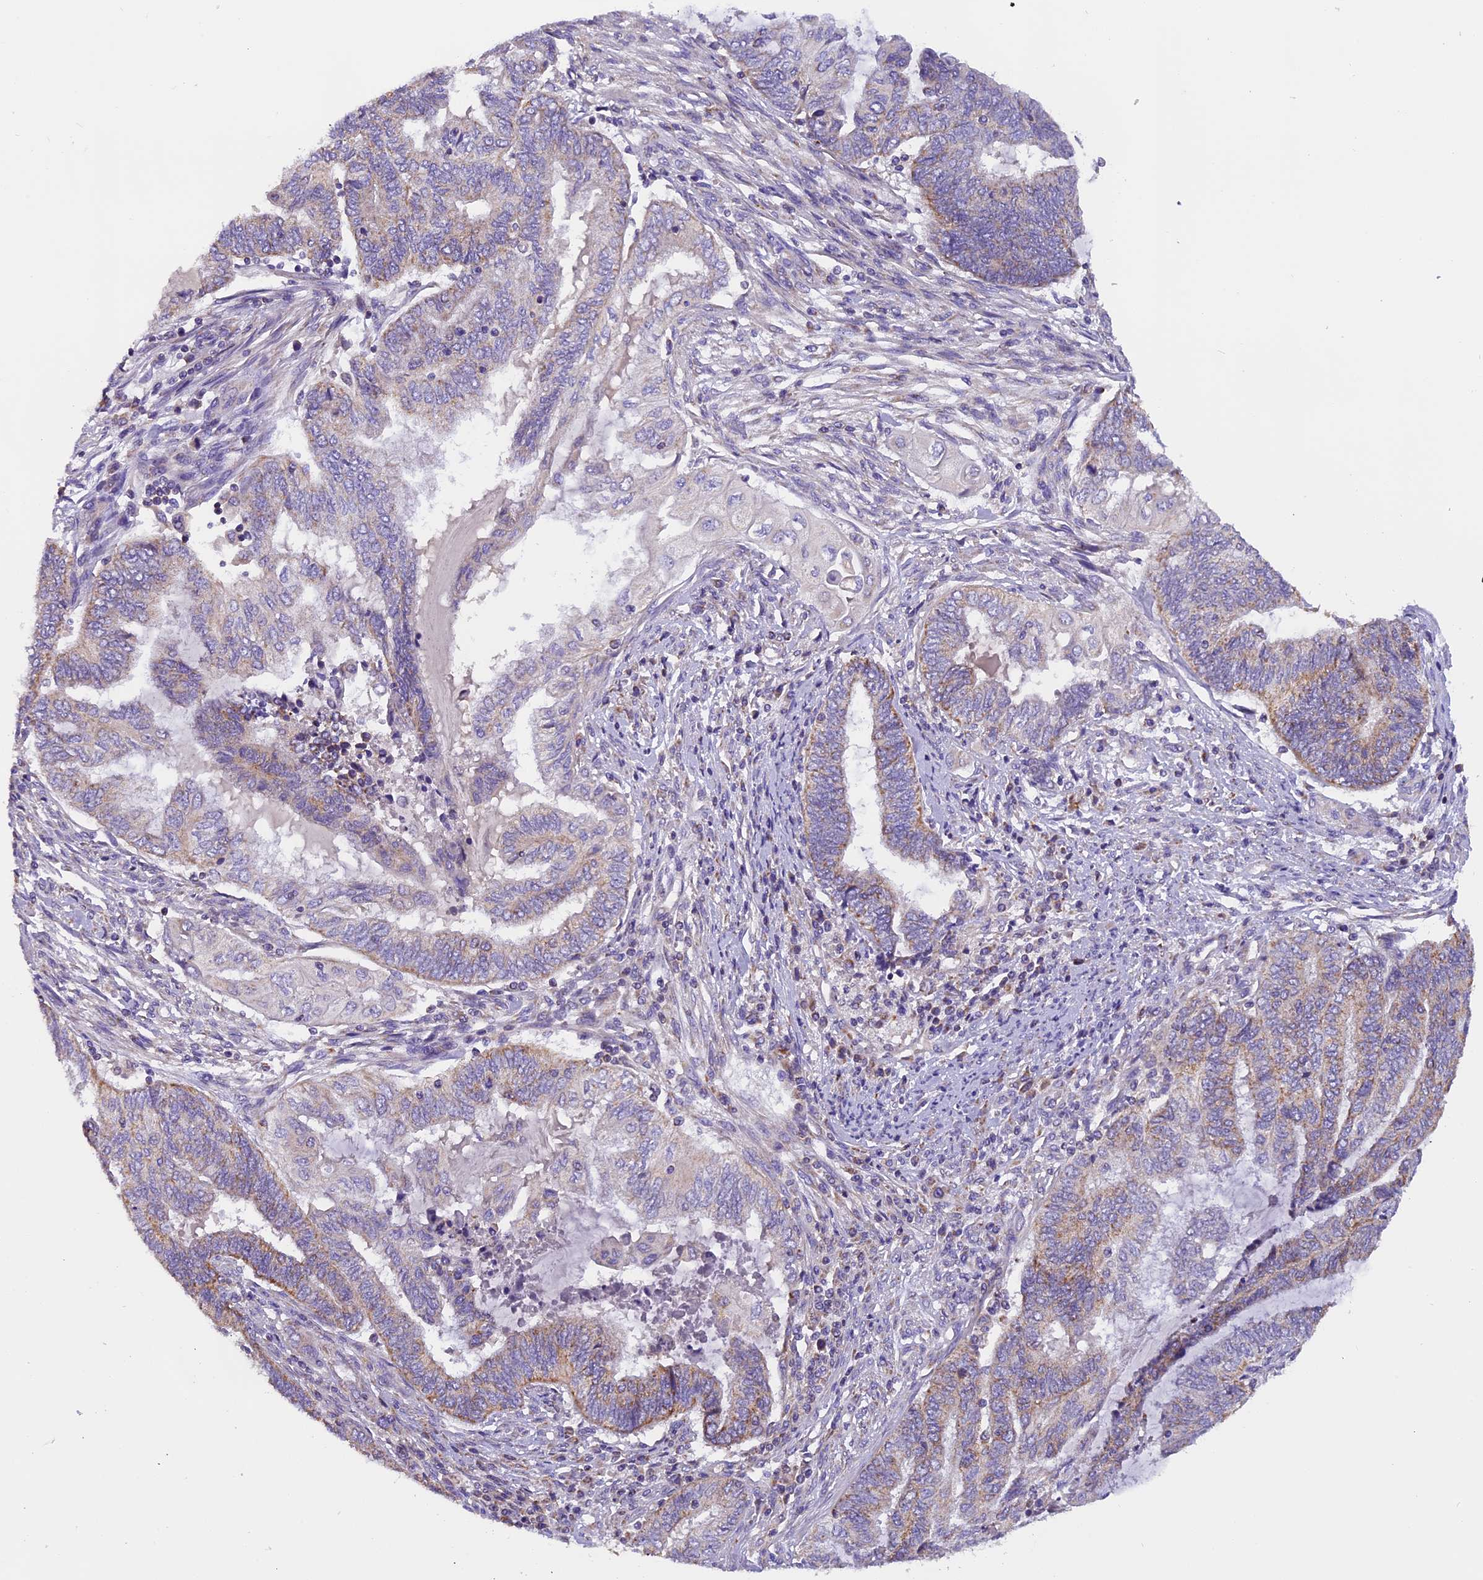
{"staining": {"intensity": "weak", "quantity": "<25%", "location": "cytoplasmic/membranous"}, "tissue": "endometrial cancer", "cell_type": "Tumor cells", "image_type": "cancer", "snomed": [{"axis": "morphology", "description": "Adenocarcinoma, NOS"}, {"axis": "topography", "description": "Uterus"}, {"axis": "topography", "description": "Endometrium"}], "caption": "Endometrial adenocarcinoma stained for a protein using immunohistochemistry reveals no expression tumor cells.", "gene": "MGME1", "patient": {"sex": "female", "age": 70}}